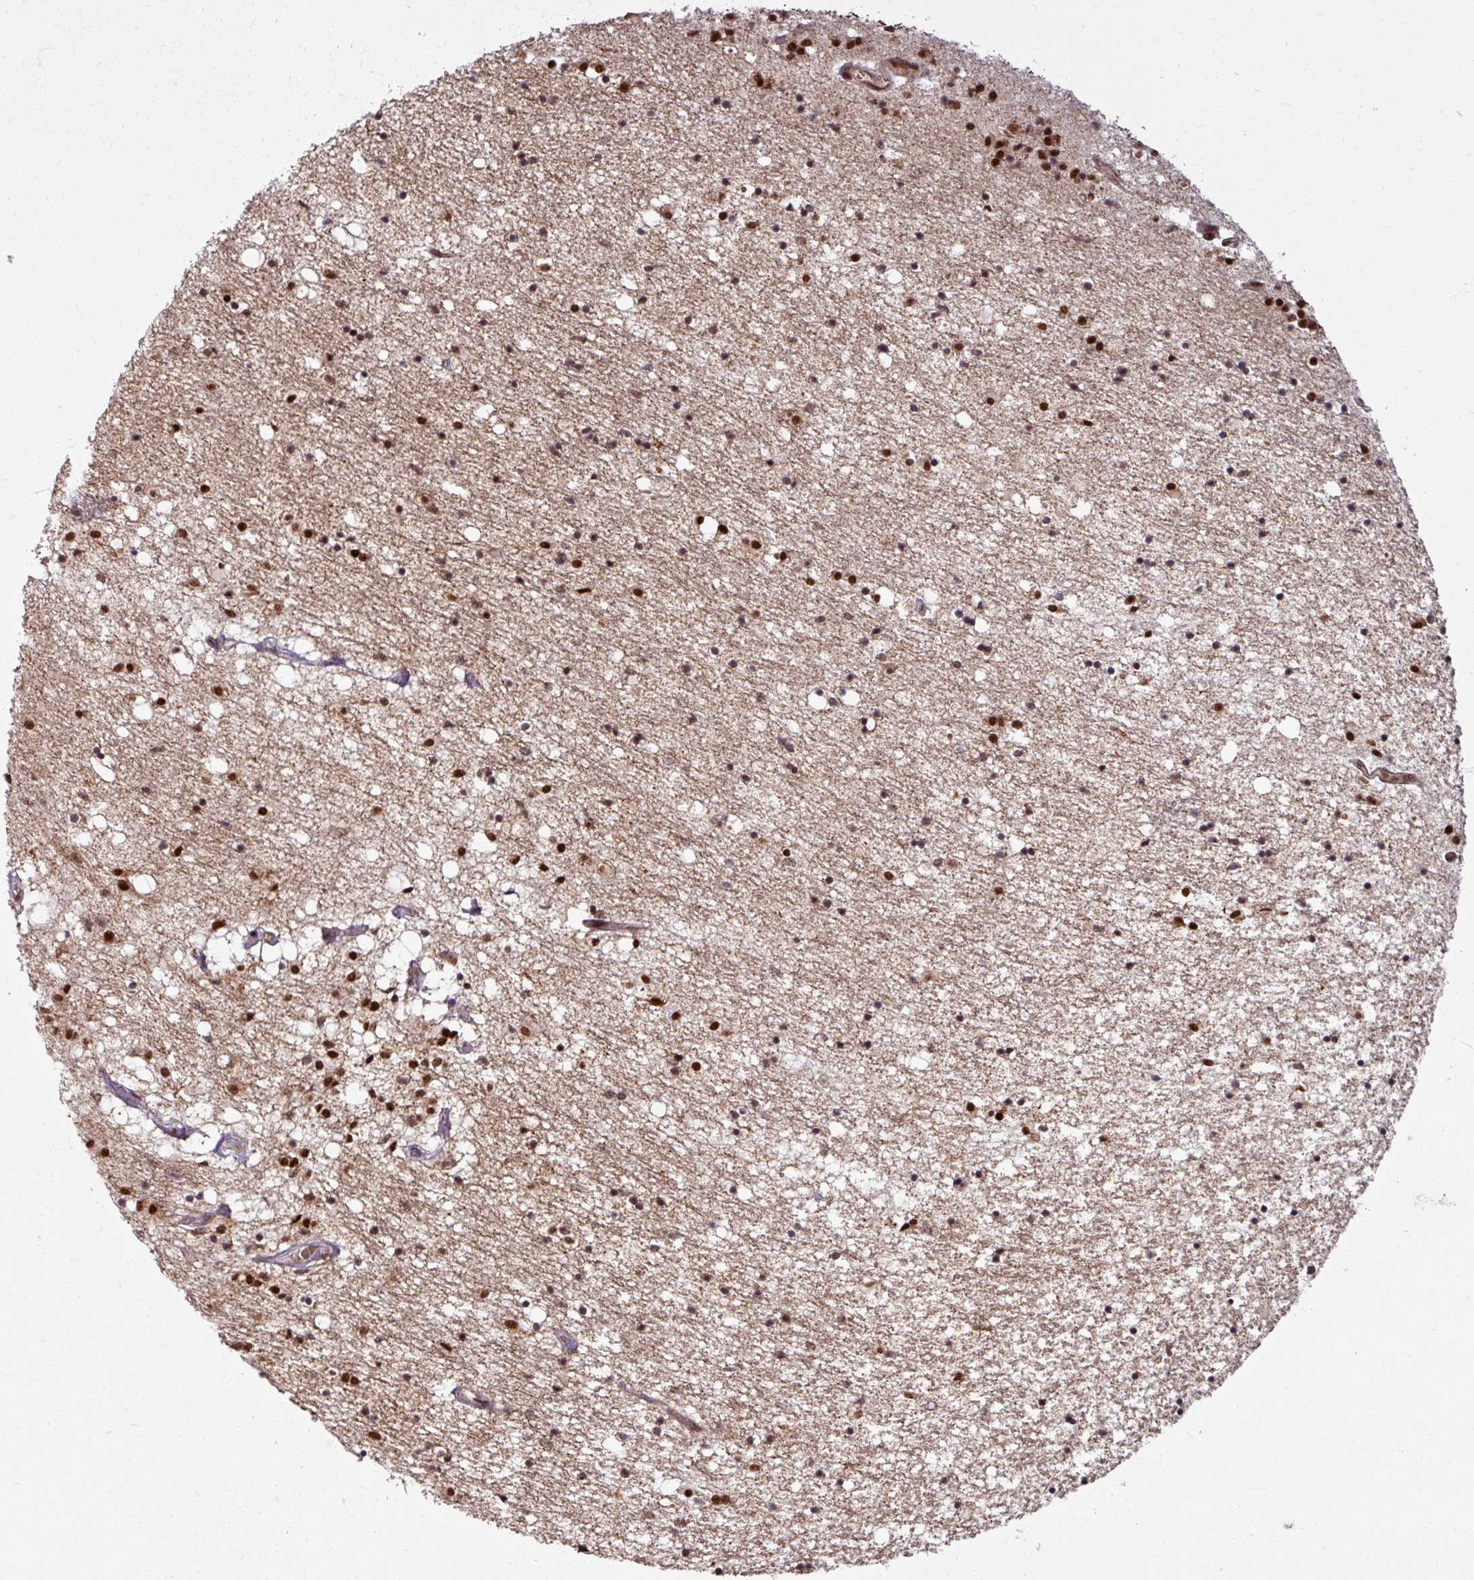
{"staining": {"intensity": "strong", "quantity": "25%-75%", "location": "nuclear"}, "tissue": "caudate", "cell_type": "Glial cells", "image_type": "normal", "snomed": [{"axis": "morphology", "description": "Normal tissue, NOS"}, {"axis": "topography", "description": "Lateral ventricle wall"}], "caption": "Strong nuclear positivity is identified in about 25%-75% of glial cells in benign caudate.", "gene": "SWI5", "patient": {"sex": "male", "age": 58}}